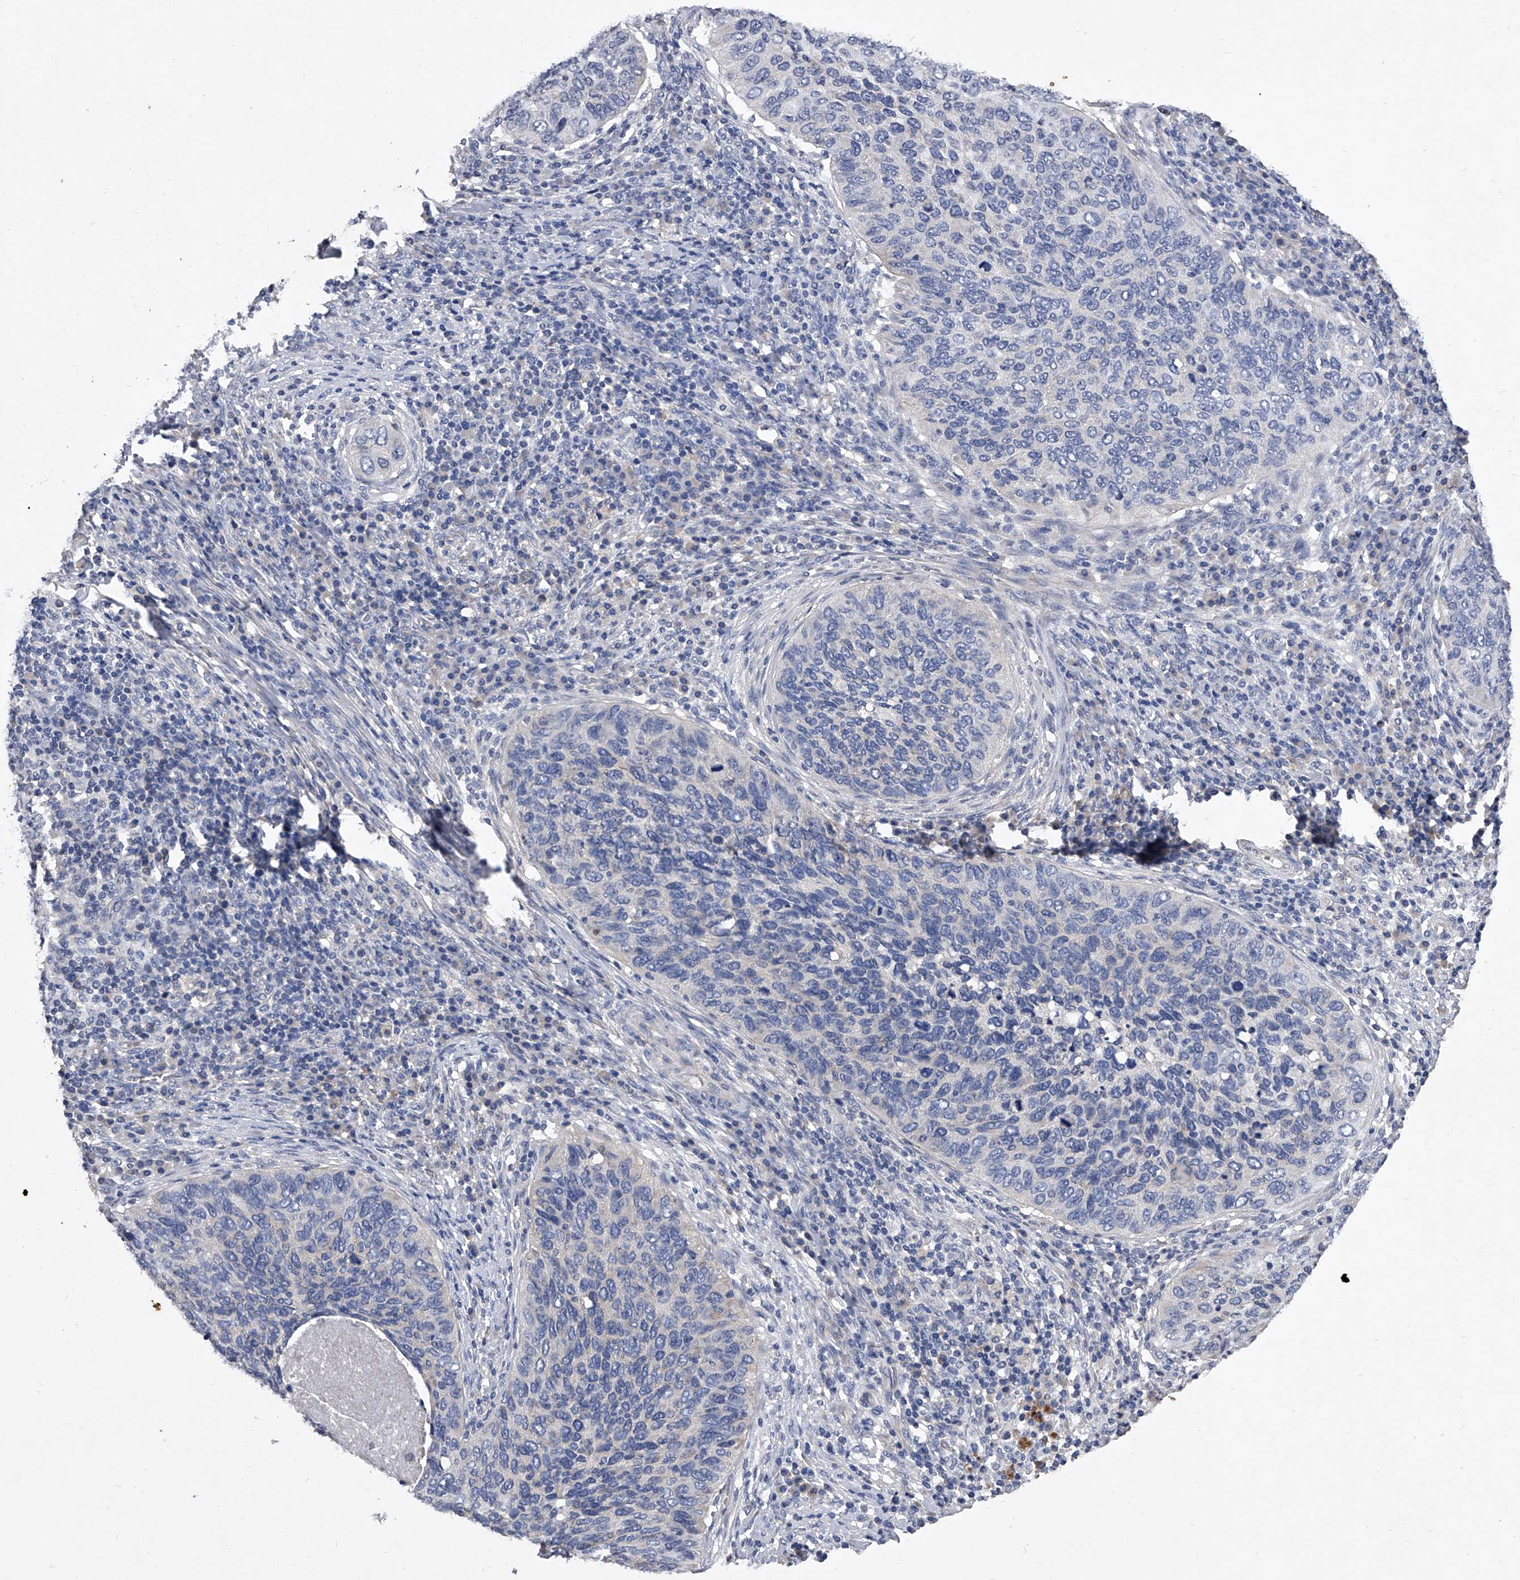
{"staining": {"intensity": "negative", "quantity": "none", "location": "none"}, "tissue": "cervical cancer", "cell_type": "Tumor cells", "image_type": "cancer", "snomed": [{"axis": "morphology", "description": "Squamous cell carcinoma, NOS"}, {"axis": "topography", "description": "Cervix"}], "caption": "Tumor cells are negative for brown protein staining in cervical squamous cell carcinoma.", "gene": "C5", "patient": {"sex": "female", "age": 38}}